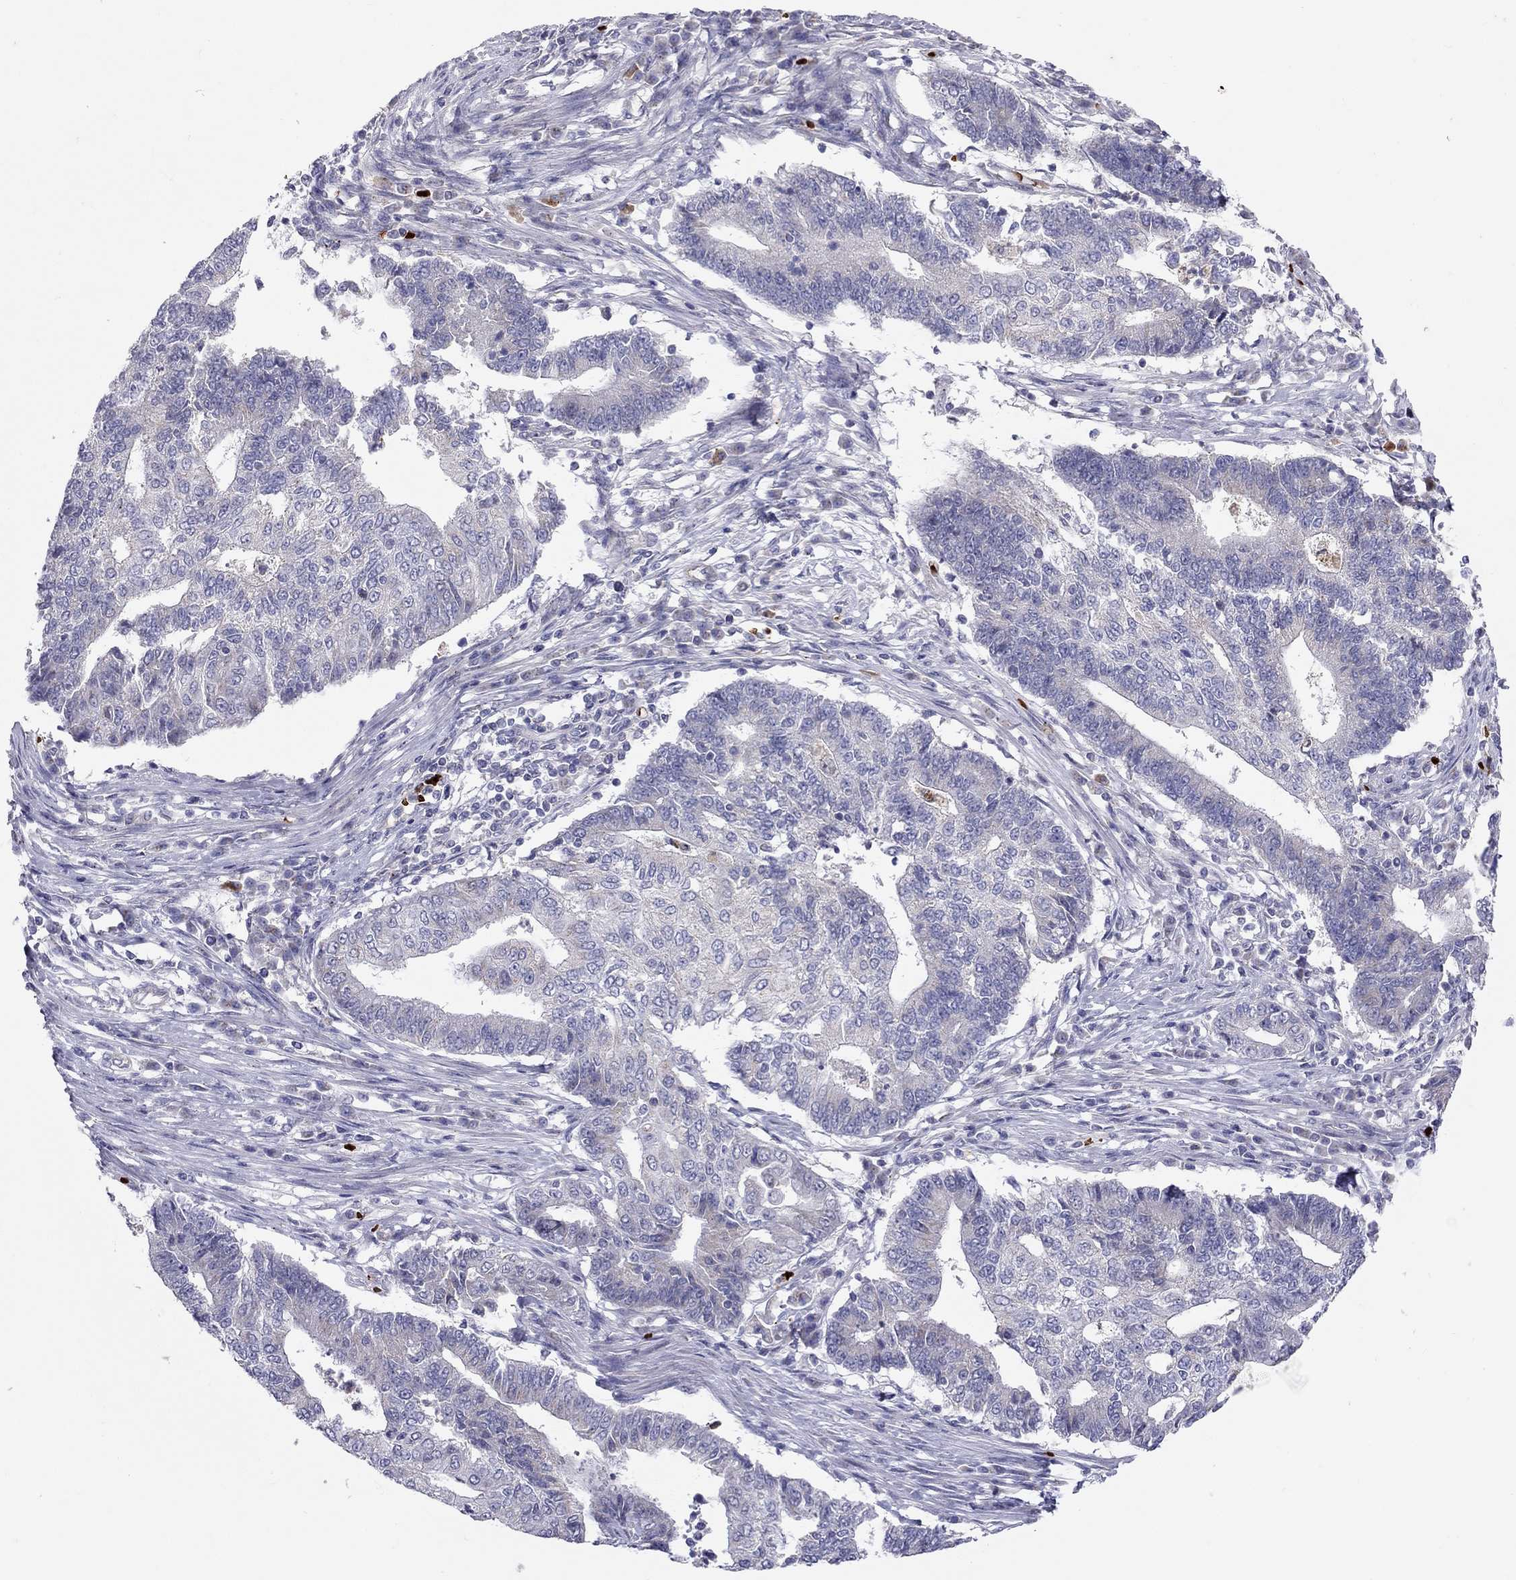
{"staining": {"intensity": "negative", "quantity": "none", "location": "none"}, "tissue": "endometrial cancer", "cell_type": "Tumor cells", "image_type": "cancer", "snomed": [{"axis": "morphology", "description": "Adenocarcinoma, NOS"}, {"axis": "topography", "description": "Uterus"}, {"axis": "topography", "description": "Endometrium"}], "caption": "Immunohistochemical staining of endometrial cancer (adenocarcinoma) shows no significant positivity in tumor cells.", "gene": "FRMD1", "patient": {"sex": "female", "age": 54}}